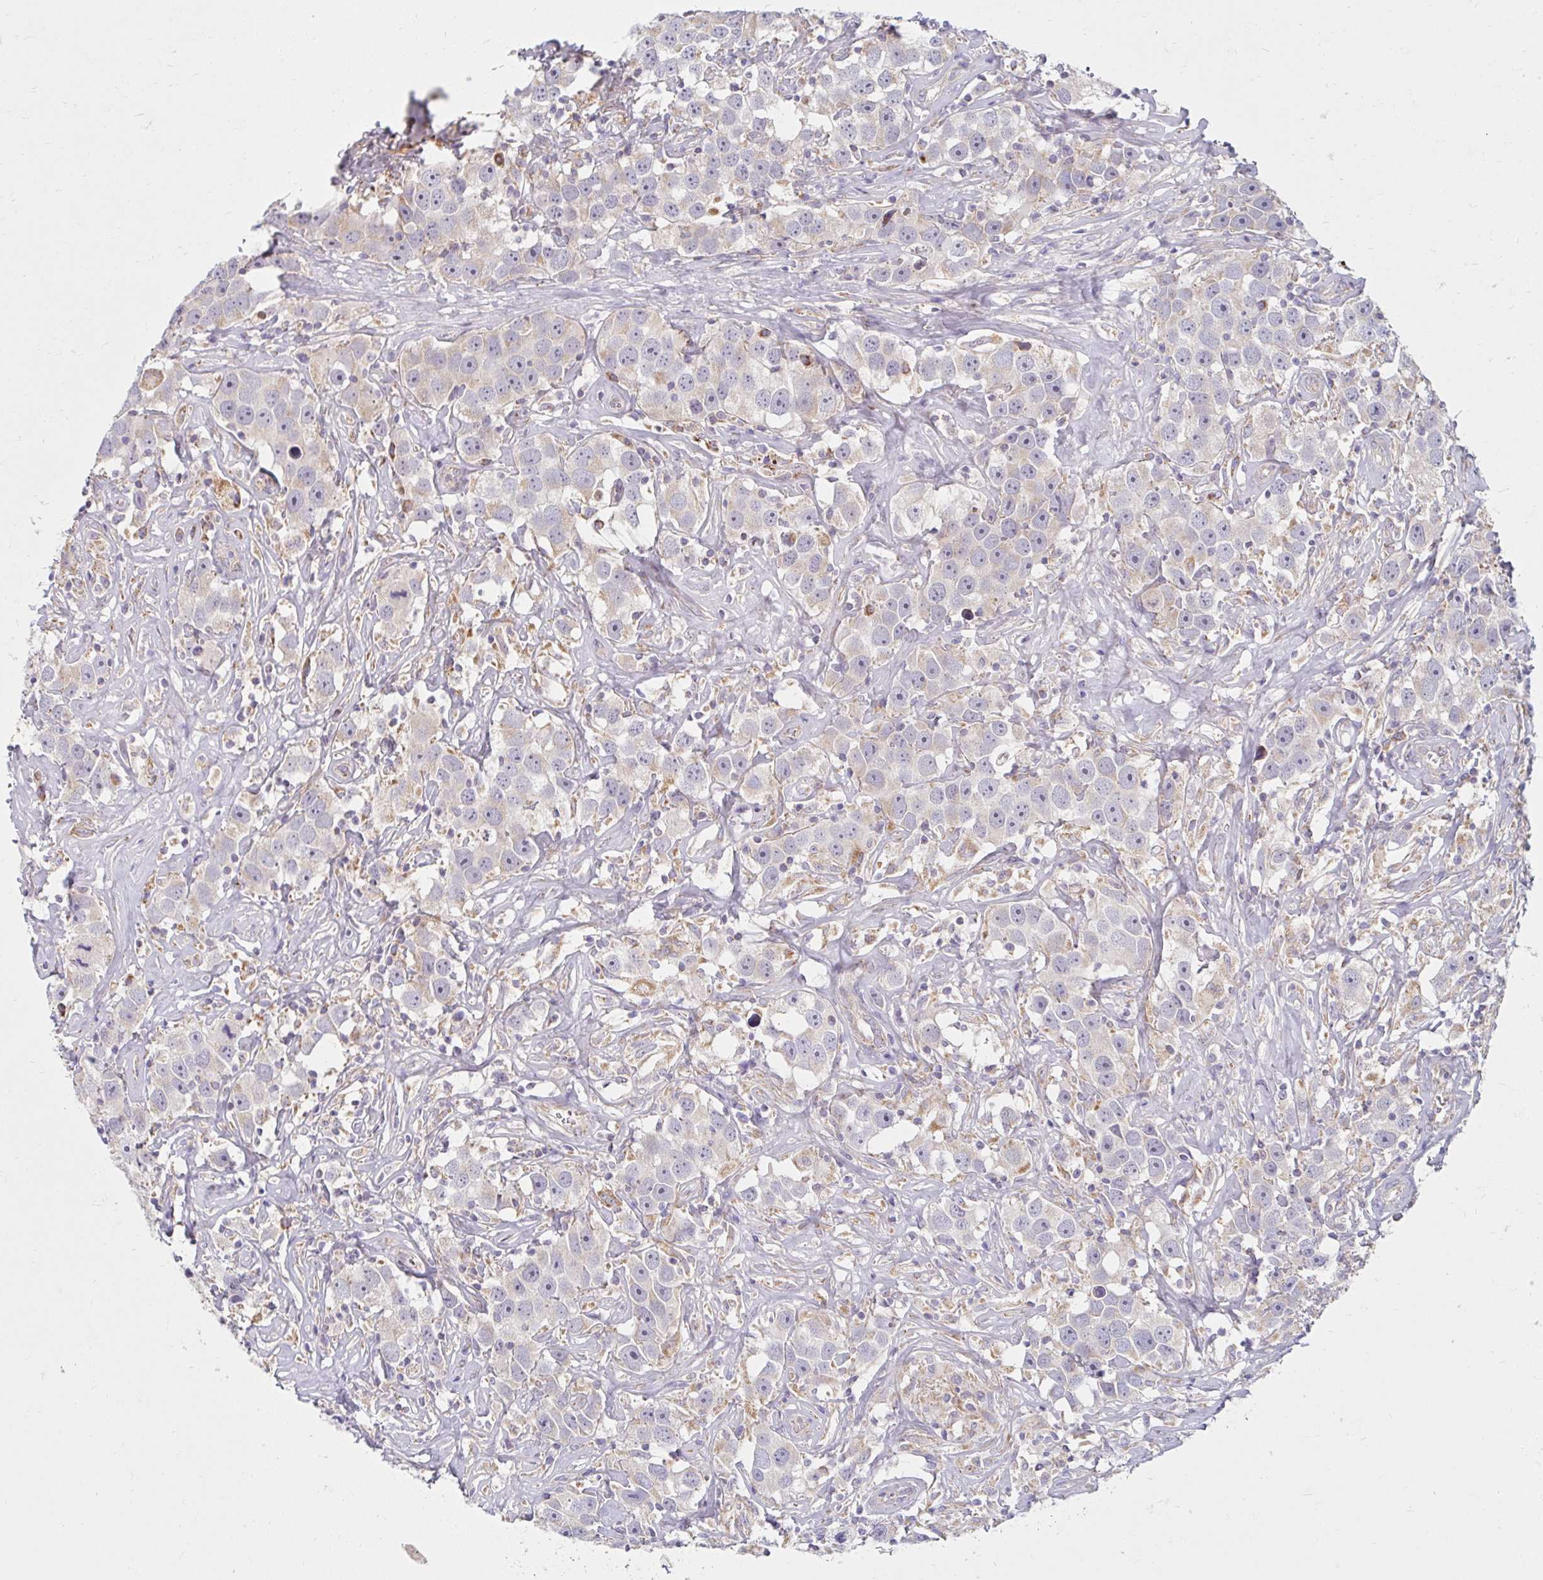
{"staining": {"intensity": "negative", "quantity": "none", "location": "none"}, "tissue": "testis cancer", "cell_type": "Tumor cells", "image_type": "cancer", "snomed": [{"axis": "morphology", "description": "Seminoma, NOS"}, {"axis": "topography", "description": "Testis"}], "caption": "Immunohistochemistry (IHC) image of testis cancer (seminoma) stained for a protein (brown), which demonstrates no positivity in tumor cells.", "gene": "SKP2", "patient": {"sex": "male", "age": 49}}